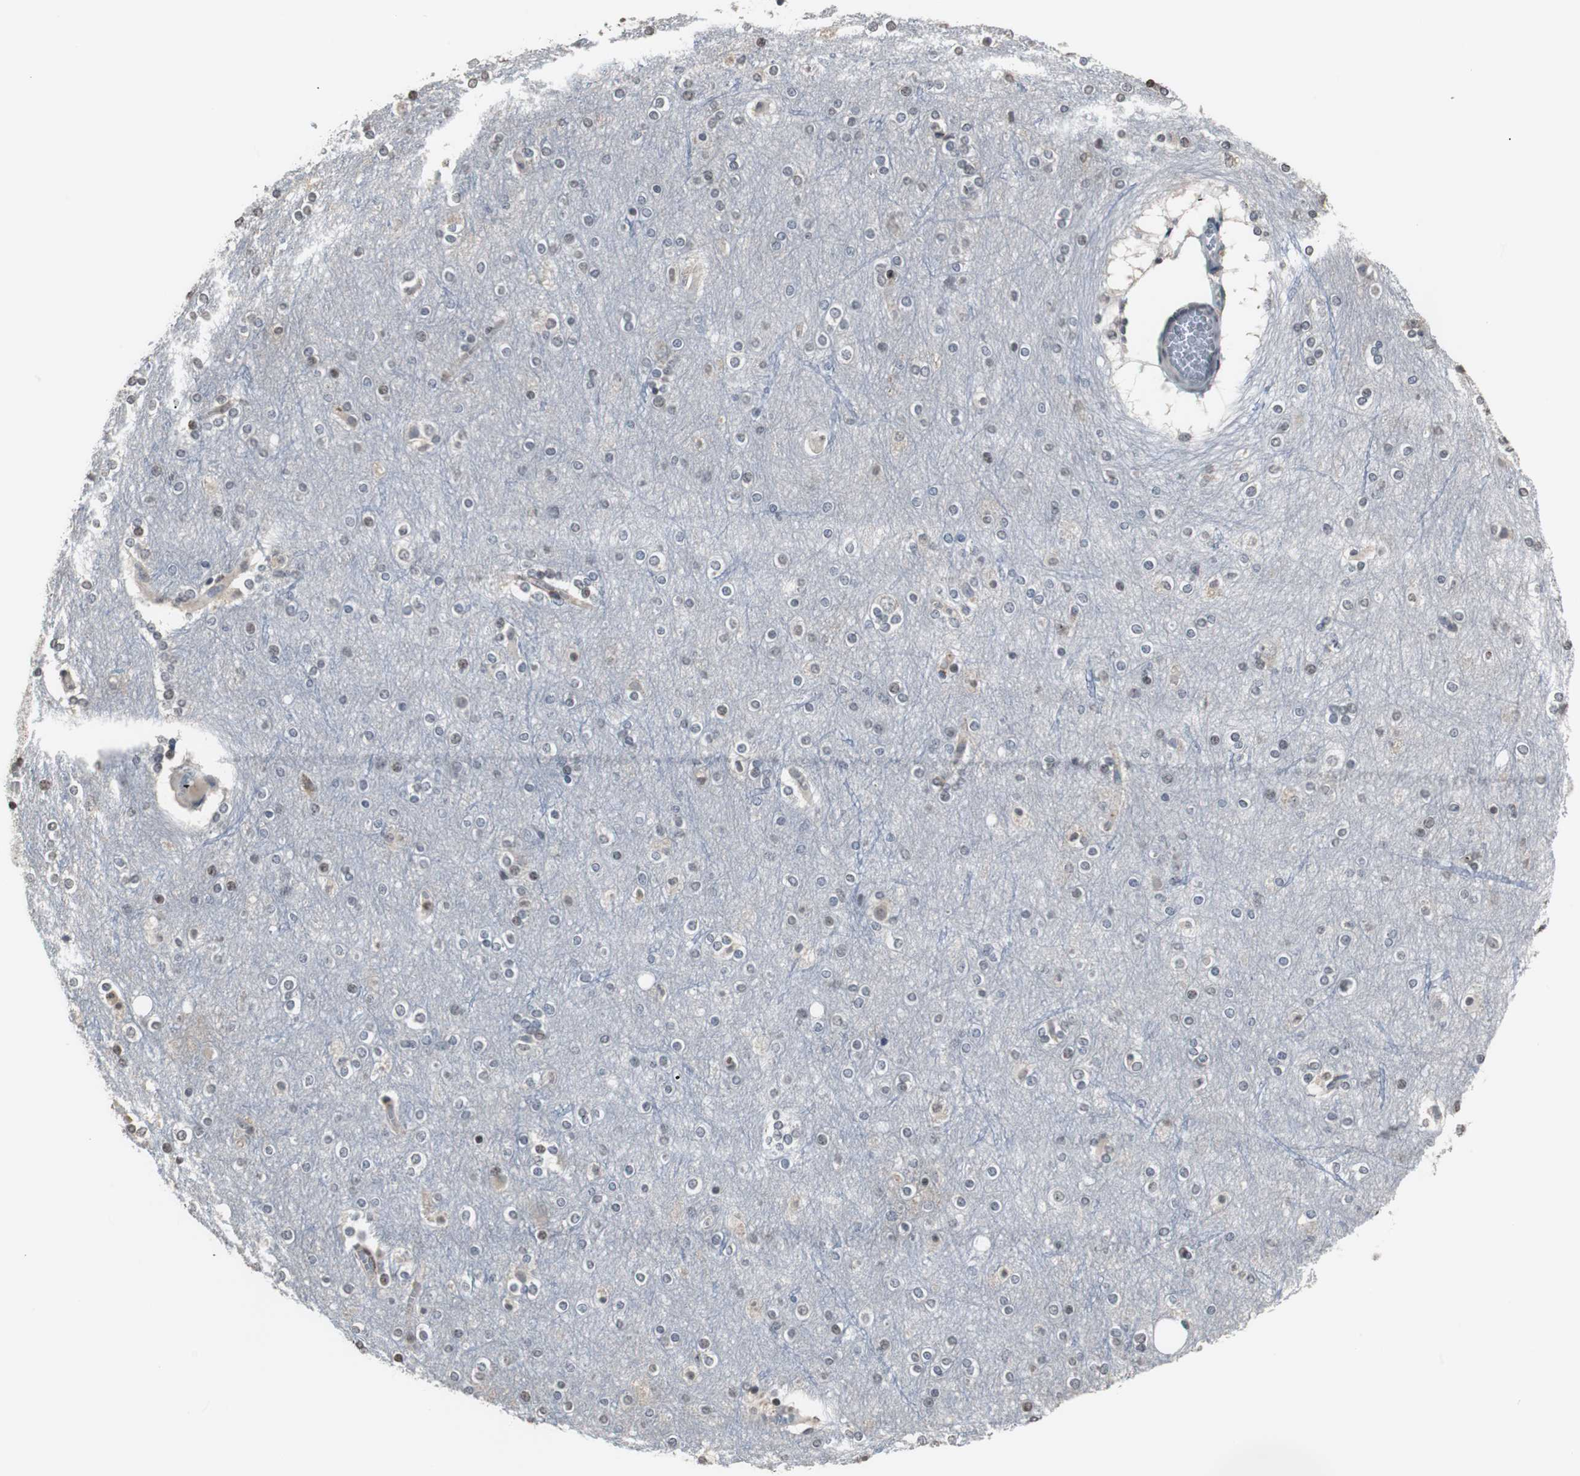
{"staining": {"intensity": "negative", "quantity": "none", "location": "none"}, "tissue": "cerebral cortex", "cell_type": "Endothelial cells", "image_type": "normal", "snomed": [{"axis": "morphology", "description": "Normal tissue, NOS"}, {"axis": "topography", "description": "Cerebral cortex"}], "caption": "An IHC image of normal cerebral cortex is shown. There is no staining in endothelial cells of cerebral cortex.", "gene": "TOP2A", "patient": {"sex": "female", "age": 54}}